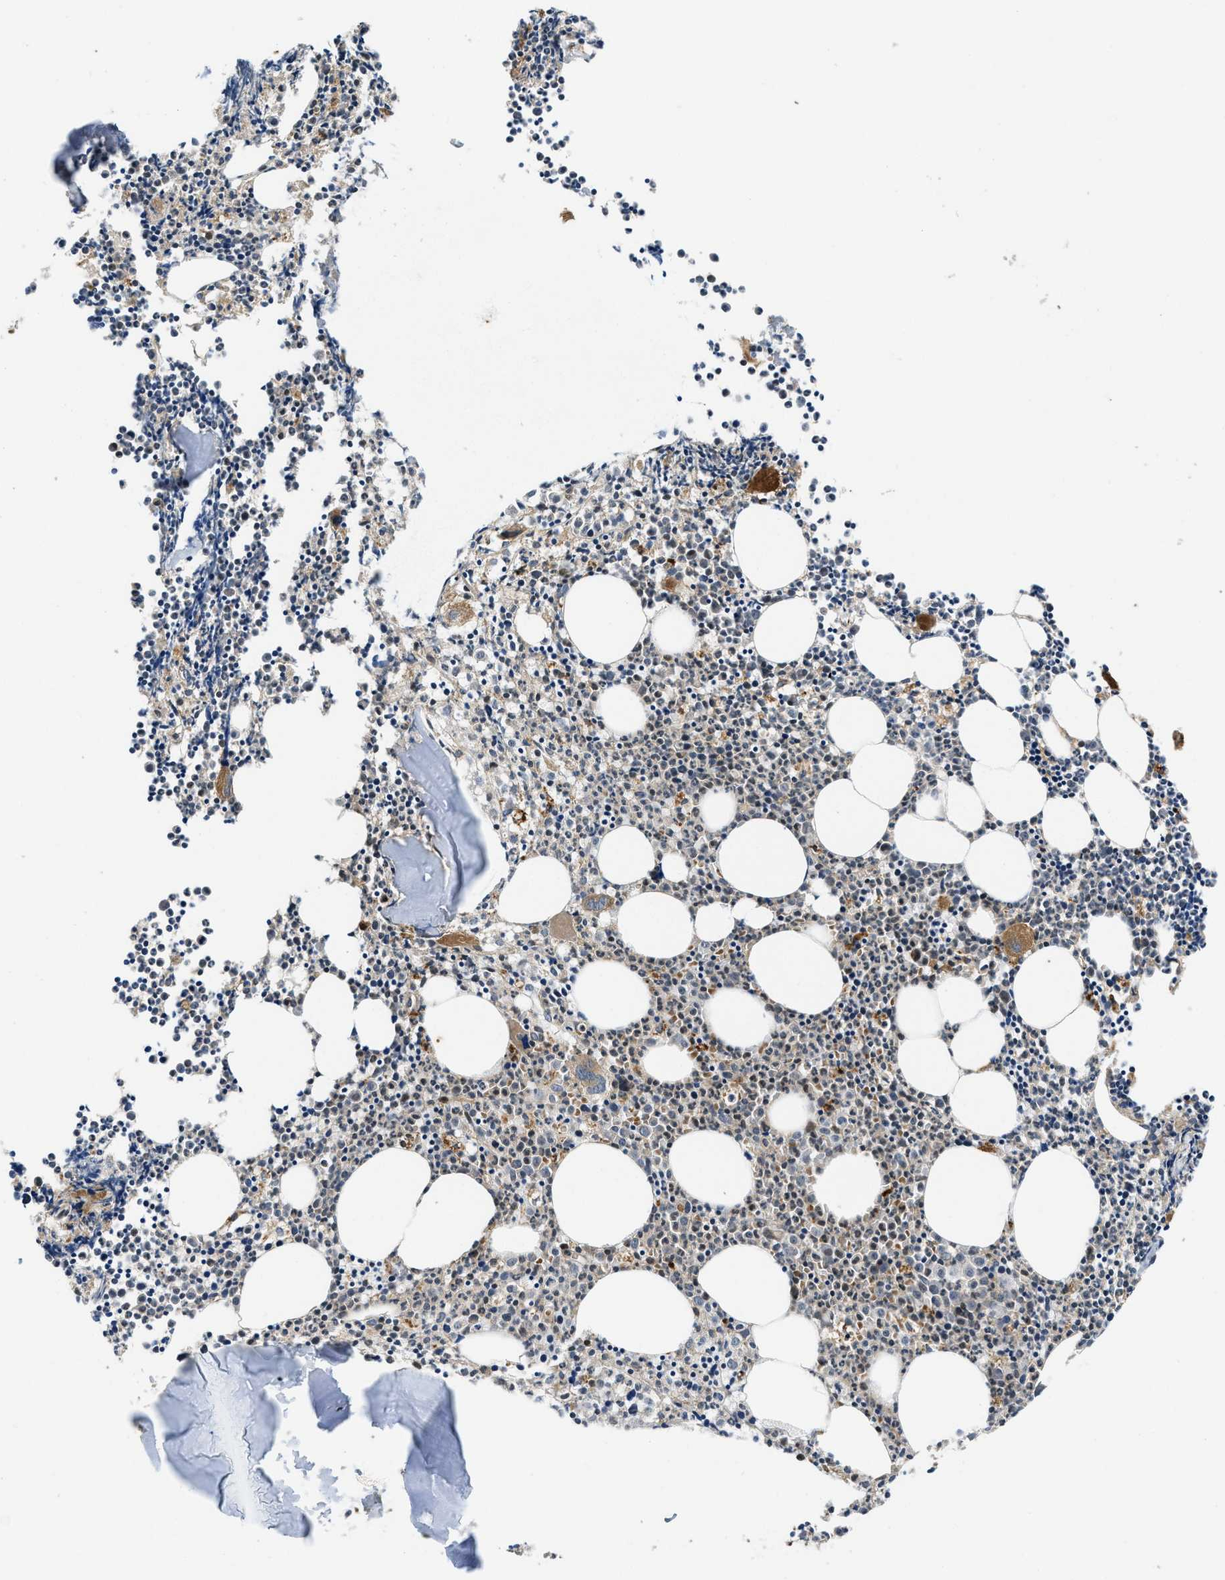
{"staining": {"intensity": "strong", "quantity": "25%-75%", "location": "cytoplasmic/membranous,nuclear"}, "tissue": "bone marrow", "cell_type": "Hematopoietic cells", "image_type": "normal", "snomed": [{"axis": "morphology", "description": "Normal tissue, NOS"}, {"axis": "morphology", "description": "Inflammation, NOS"}, {"axis": "topography", "description": "Bone marrow"}], "caption": "Hematopoietic cells reveal high levels of strong cytoplasmic/membranous,nuclear expression in approximately 25%-75% of cells in normal human bone marrow.", "gene": "DNAJC28", "patient": {"sex": "female", "age": 53}}